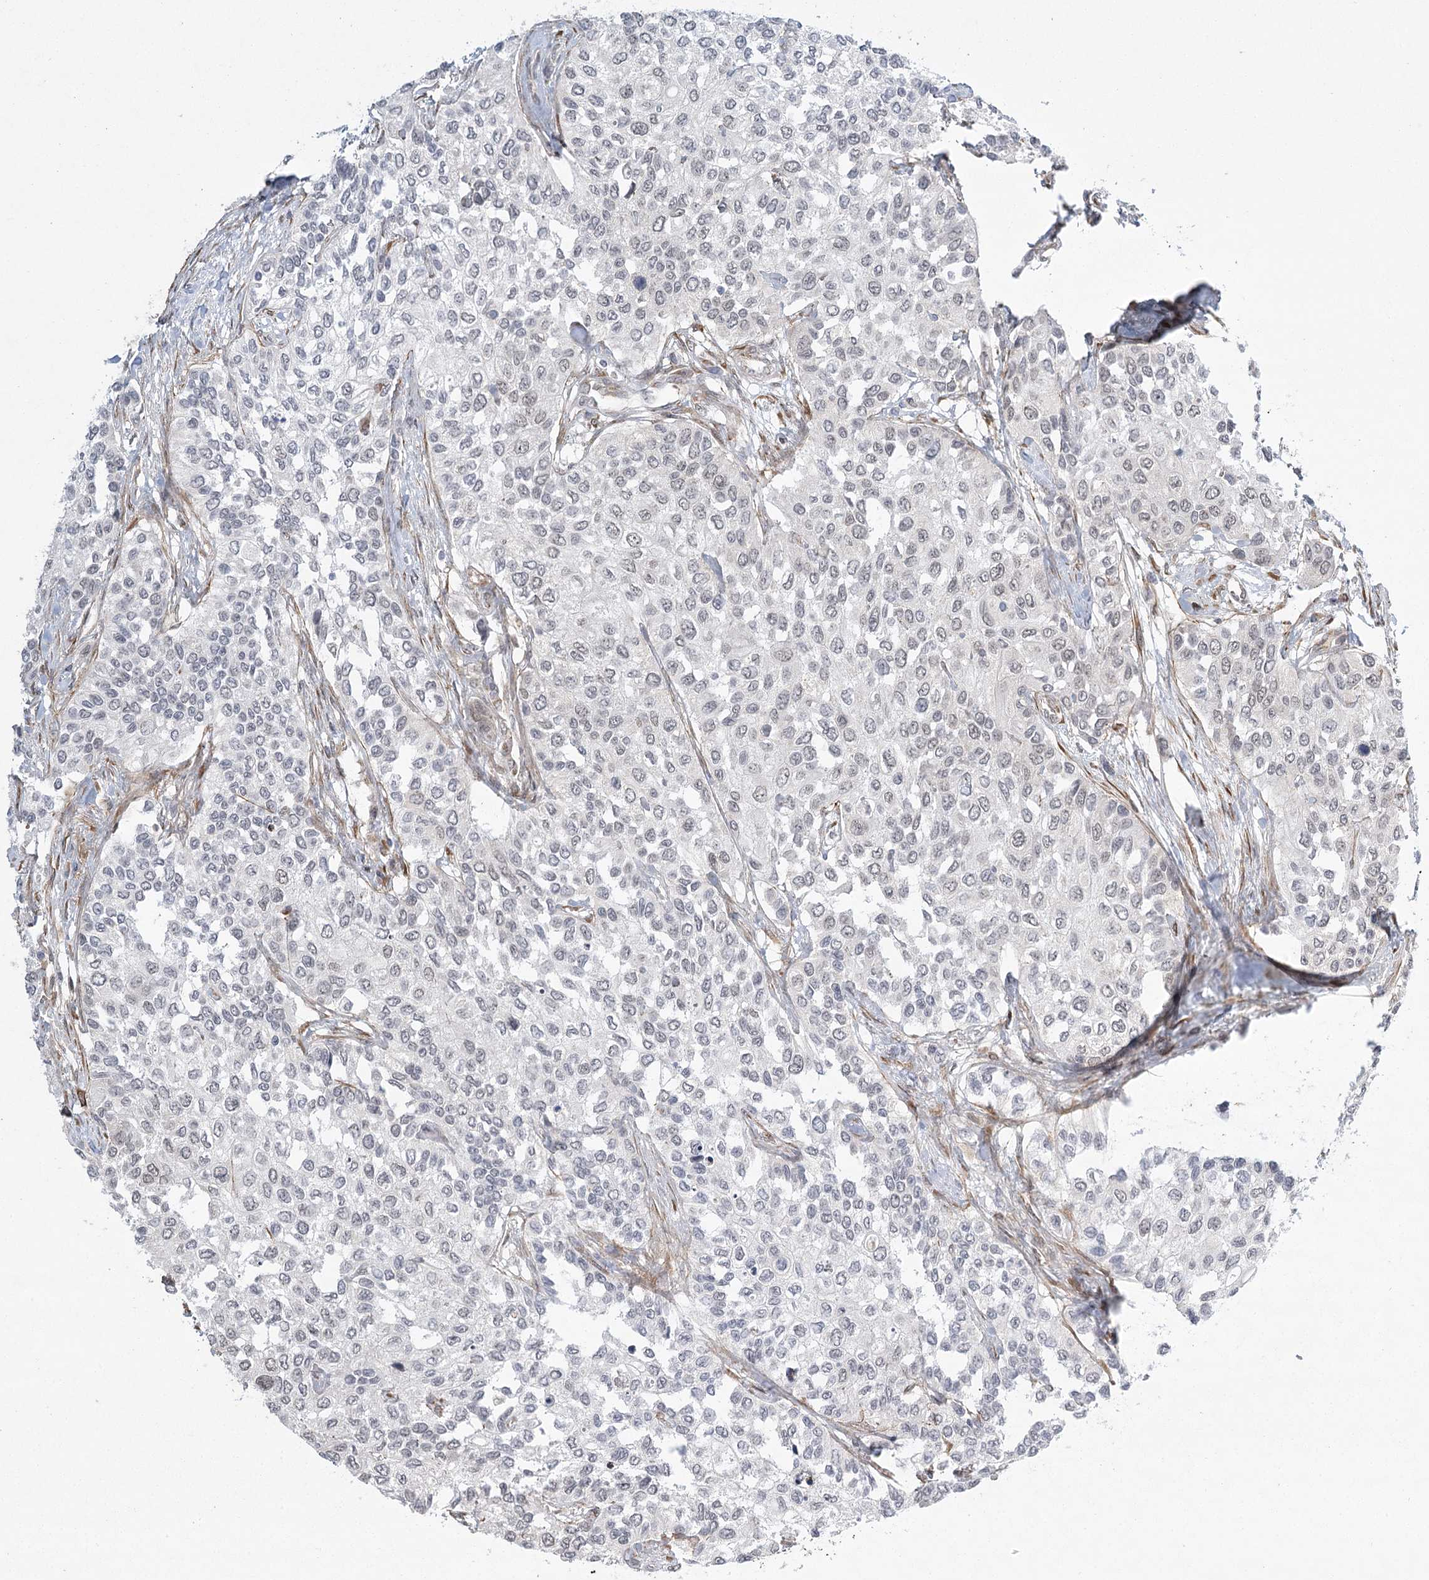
{"staining": {"intensity": "negative", "quantity": "none", "location": "none"}, "tissue": "urothelial cancer", "cell_type": "Tumor cells", "image_type": "cancer", "snomed": [{"axis": "morphology", "description": "Normal tissue, NOS"}, {"axis": "morphology", "description": "Urothelial carcinoma, High grade"}, {"axis": "topography", "description": "Vascular tissue"}, {"axis": "topography", "description": "Urinary bladder"}], "caption": "The histopathology image reveals no significant staining in tumor cells of urothelial cancer. (Brightfield microscopy of DAB IHC at high magnification).", "gene": "MED28", "patient": {"sex": "female", "age": 56}}